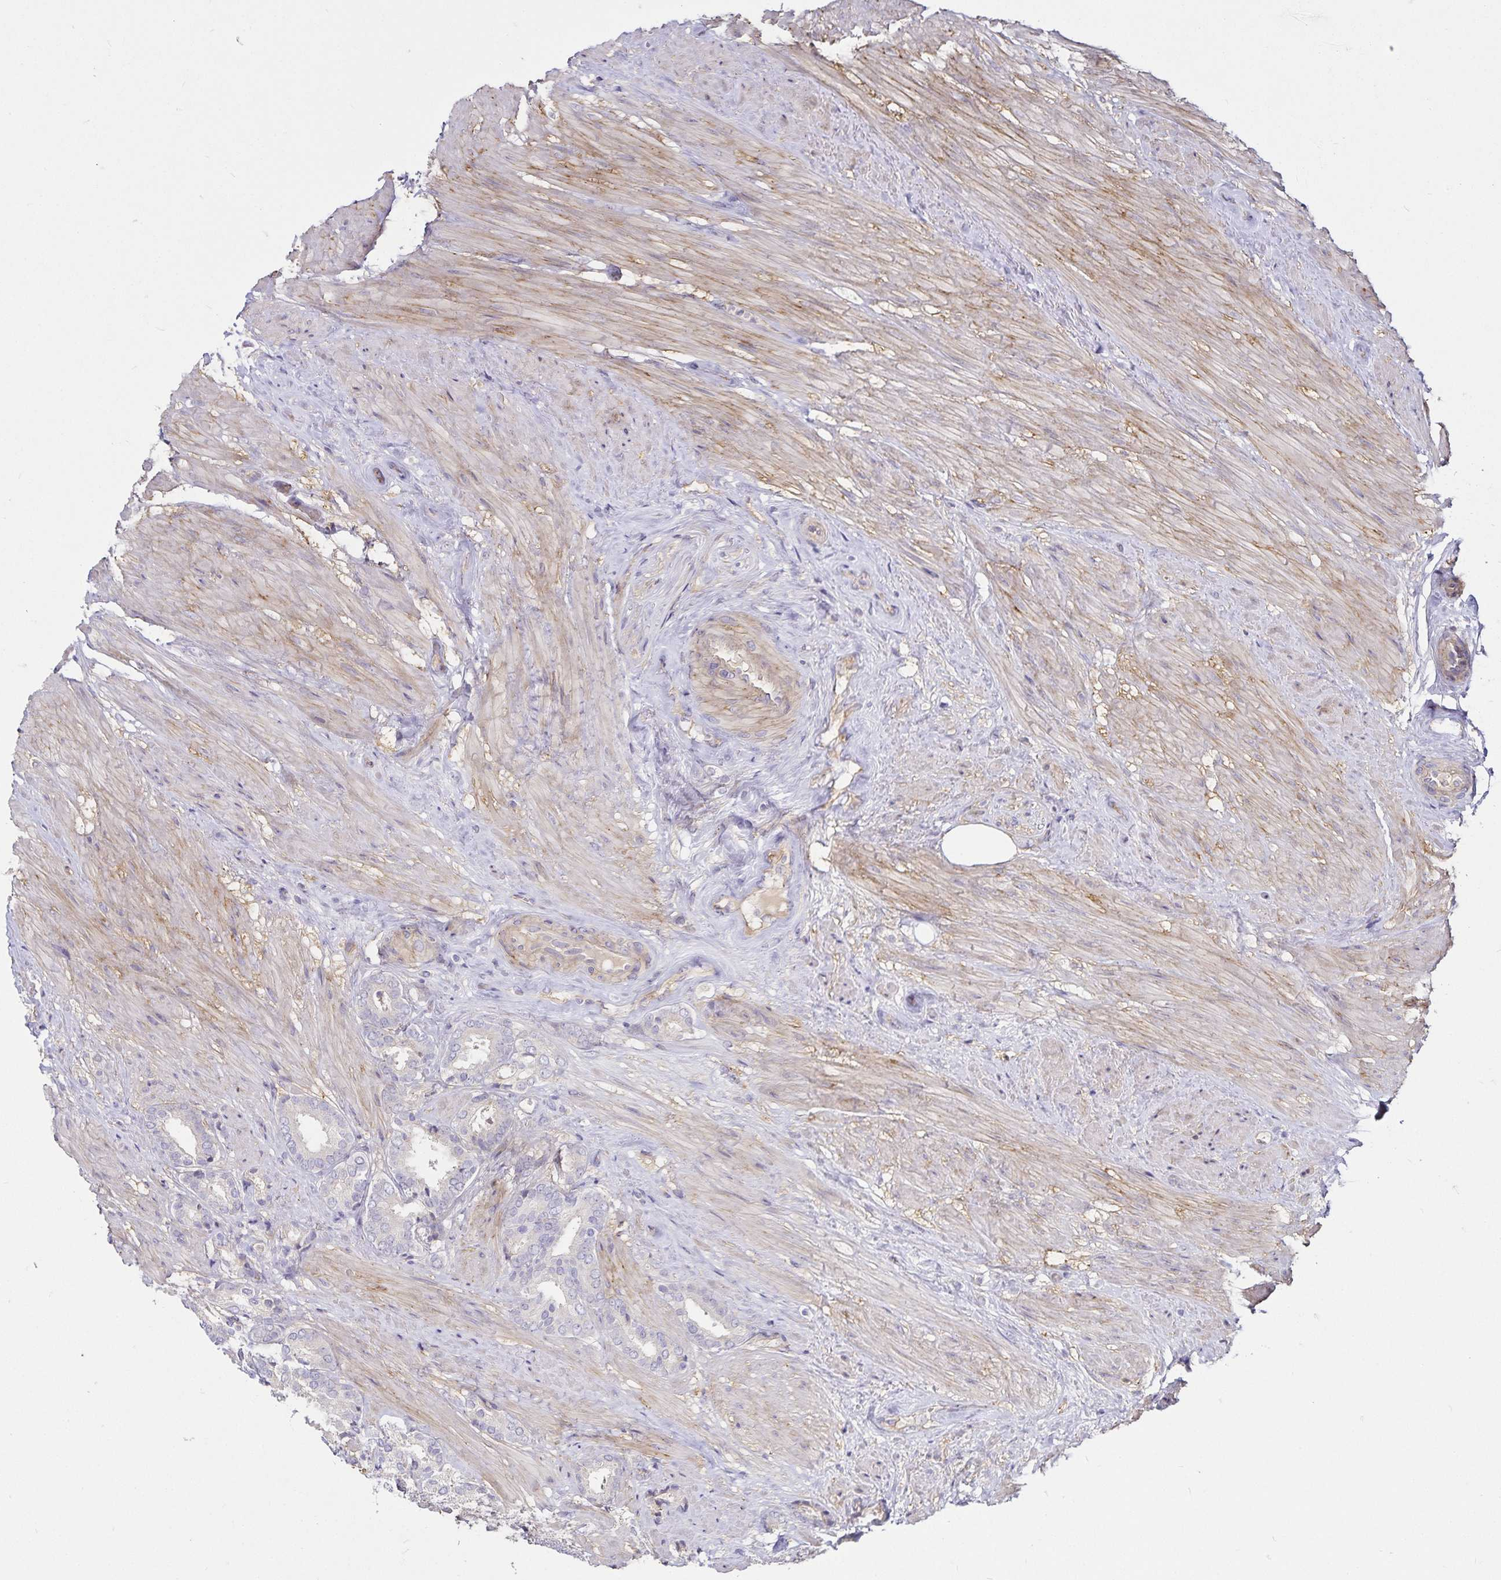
{"staining": {"intensity": "negative", "quantity": "none", "location": "none"}, "tissue": "prostate cancer", "cell_type": "Tumor cells", "image_type": "cancer", "snomed": [{"axis": "morphology", "description": "Adenocarcinoma, High grade"}, {"axis": "topography", "description": "Prostate"}], "caption": "Prostate cancer stained for a protein using immunohistochemistry (IHC) exhibits no positivity tumor cells.", "gene": "GNG12", "patient": {"sex": "male", "age": 56}}